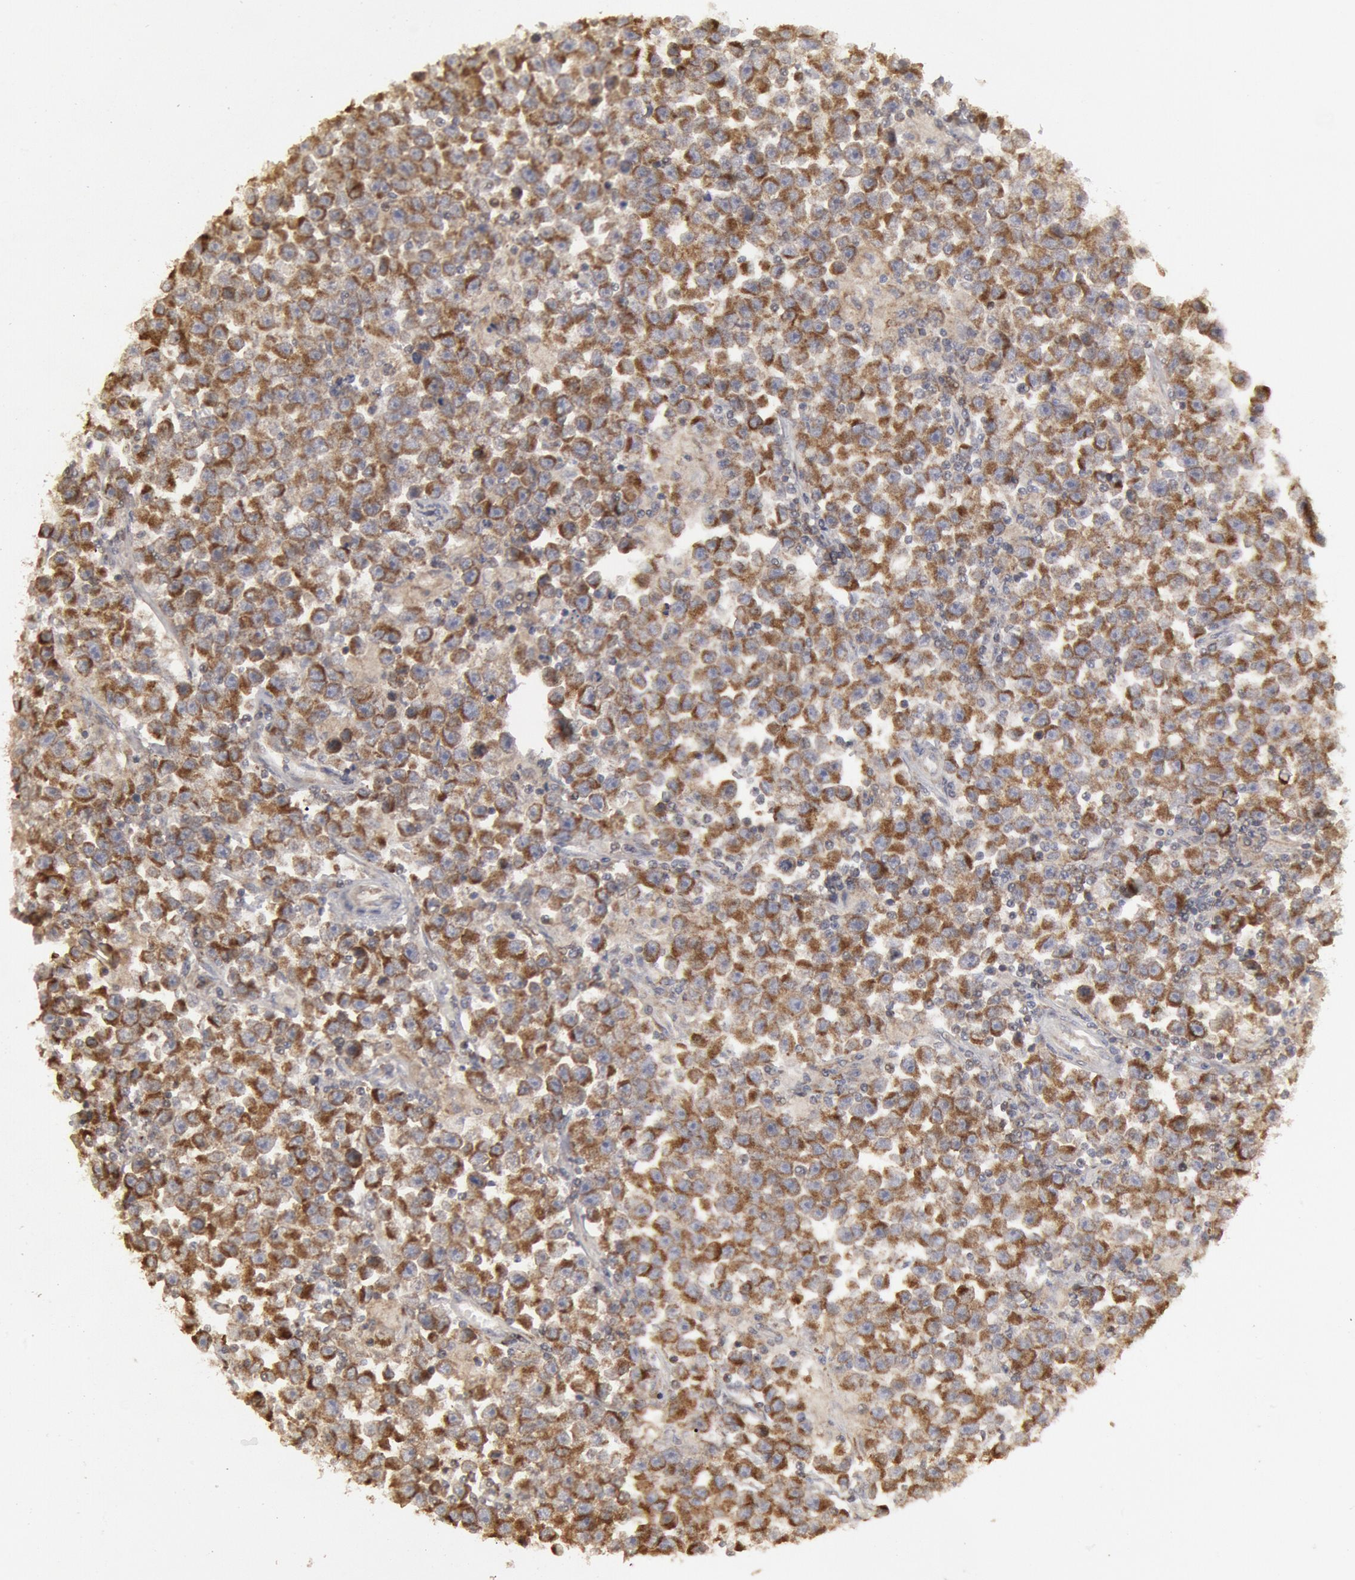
{"staining": {"intensity": "moderate", "quantity": ">75%", "location": "cytoplasmic/membranous"}, "tissue": "testis cancer", "cell_type": "Tumor cells", "image_type": "cancer", "snomed": [{"axis": "morphology", "description": "Seminoma, NOS"}, {"axis": "topography", "description": "Testis"}], "caption": "Testis seminoma stained with immunohistochemistry (IHC) displays moderate cytoplasmic/membranous expression in about >75% of tumor cells.", "gene": "OSBPL8", "patient": {"sex": "male", "age": 33}}